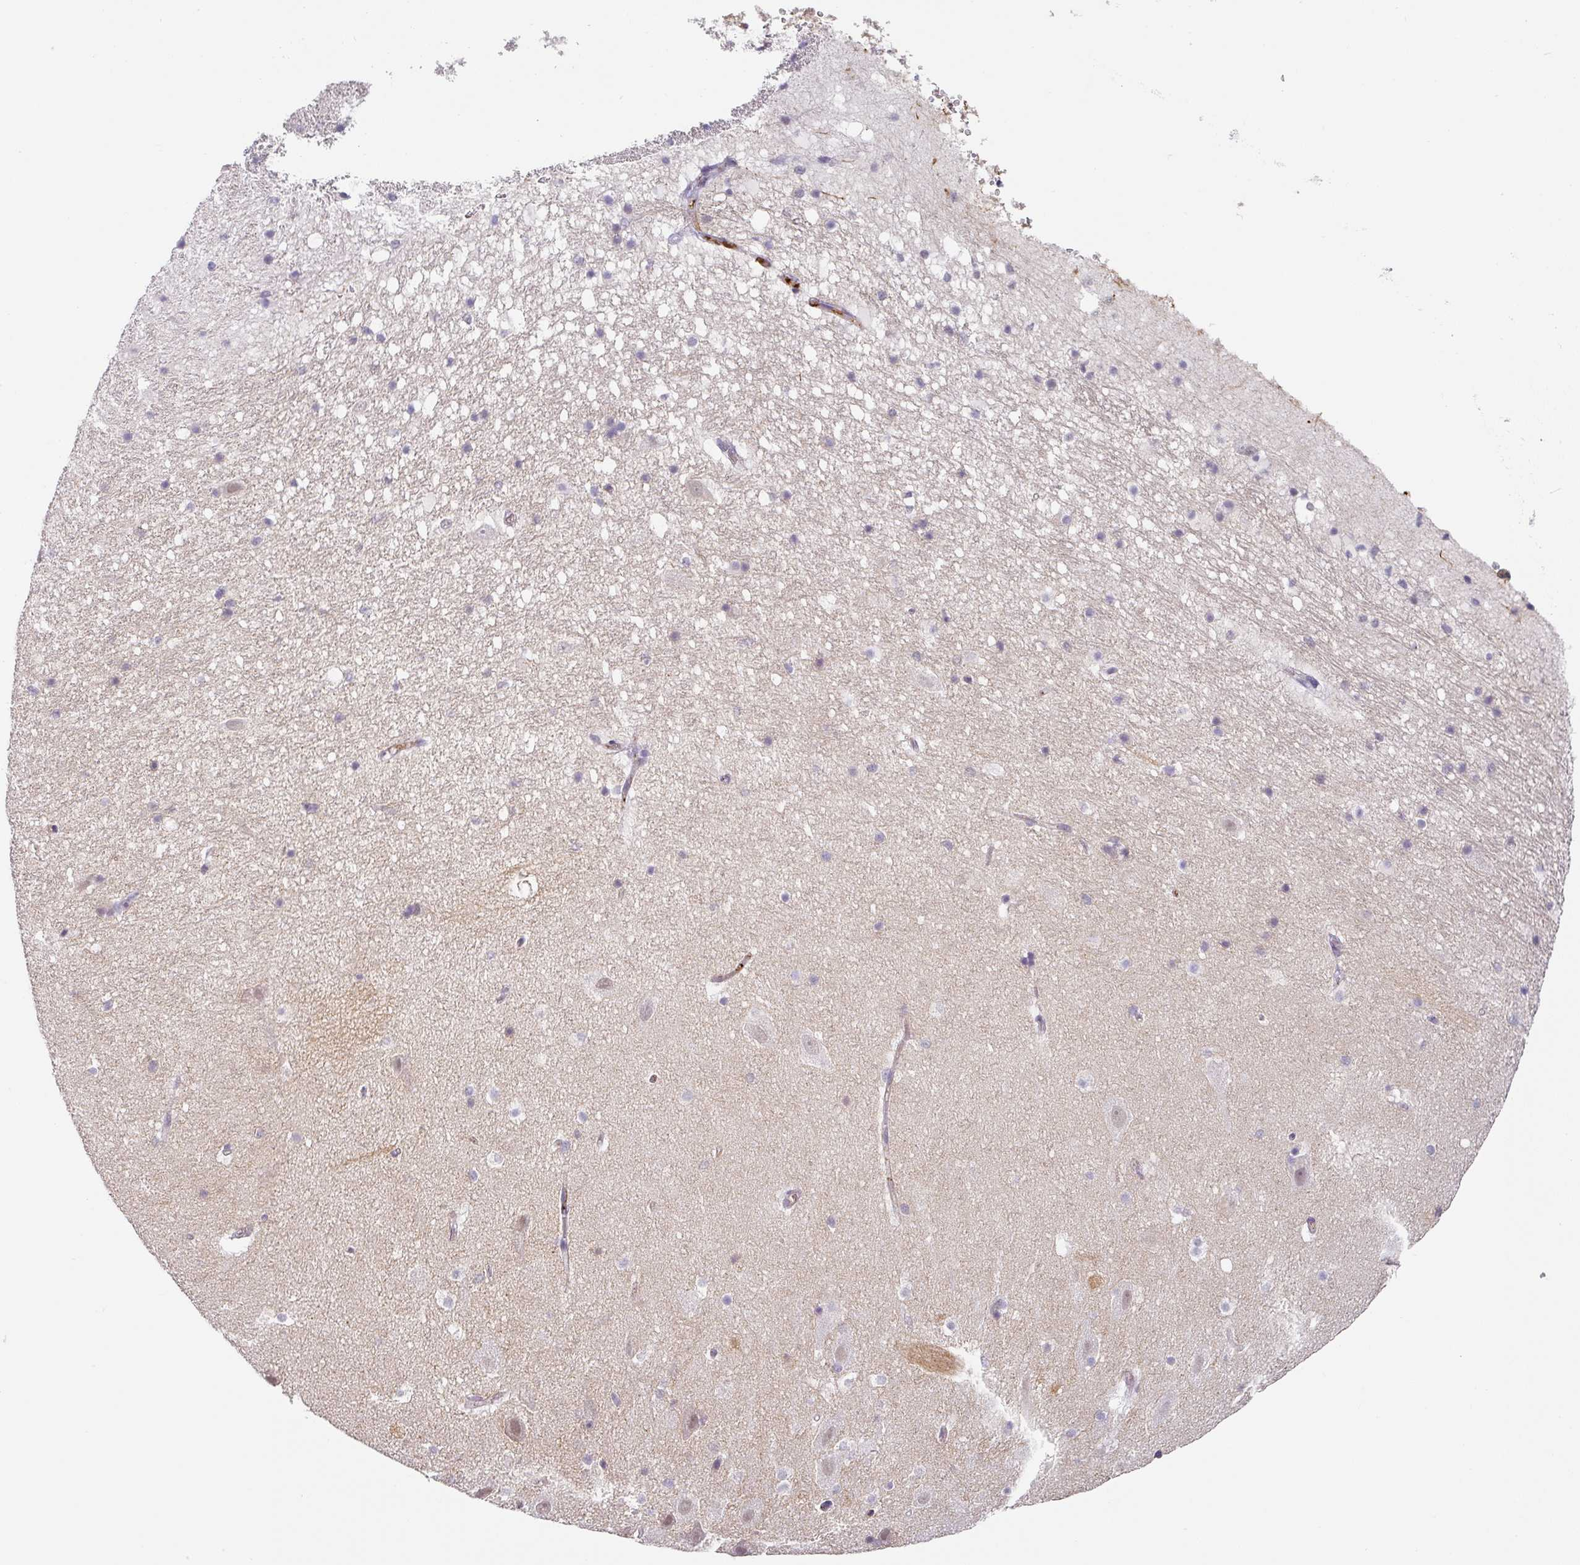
{"staining": {"intensity": "negative", "quantity": "none", "location": "none"}, "tissue": "hippocampus", "cell_type": "Glial cells", "image_type": "normal", "snomed": [{"axis": "morphology", "description": "Normal tissue, NOS"}, {"axis": "topography", "description": "Hippocampus"}], "caption": "An immunohistochemistry photomicrograph of unremarkable hippocampus is shown. There is no staining in glial cells of hippocampus.", "gene": "C1QB", "patient": {"sex": "male", "age": 37}}